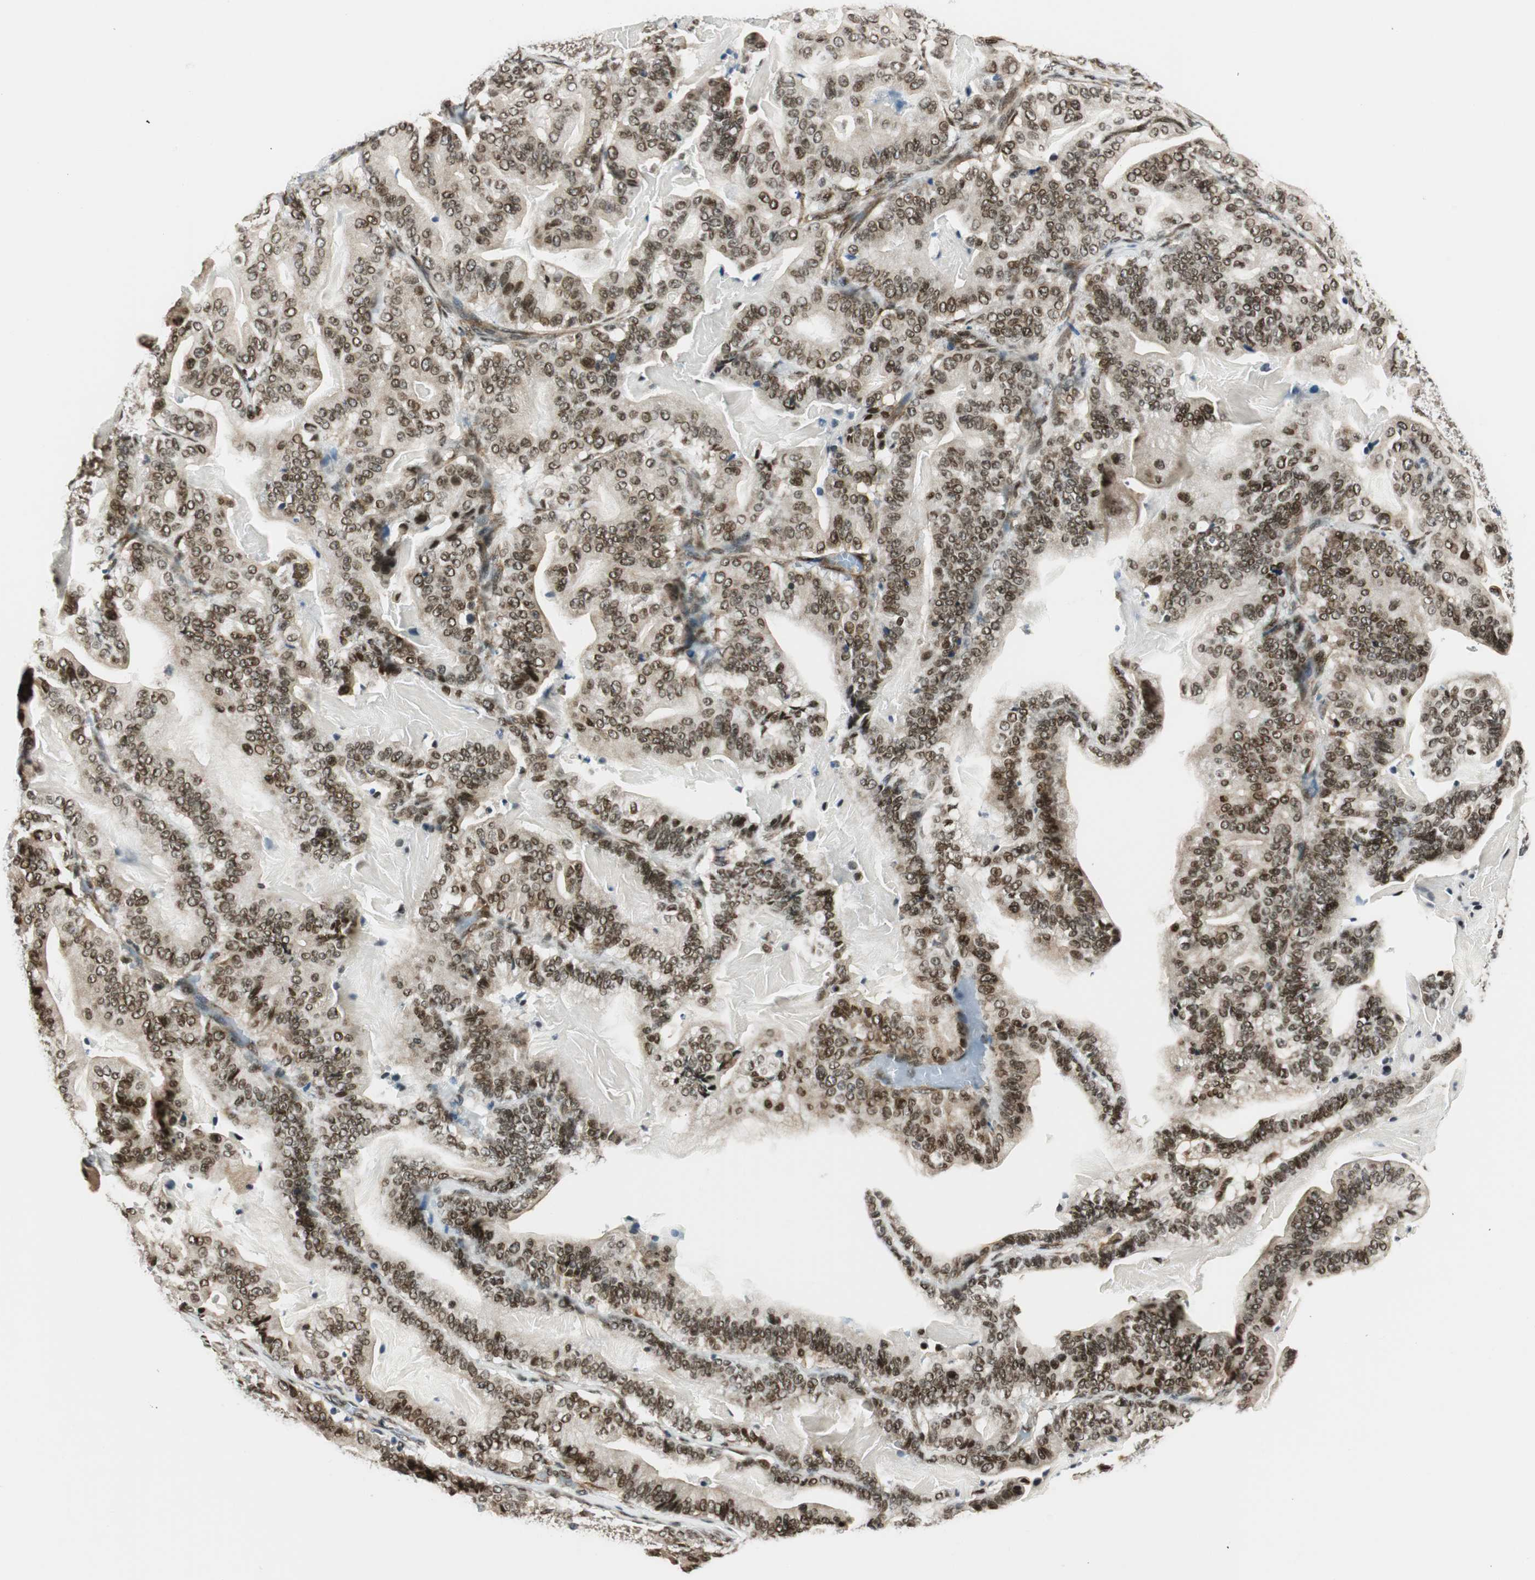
{"staining": {"intensity": "moderate", "quantity": ">75%", "location": "nuclear"}, "tissue": "pancreatic cancer", "cell_type": "Tumor cells", "image_type": "cancer", "snomed": [{"axis": "morphology", "description": "Adenocarcinoma, NOS"}, {"axis": "topography", "description": "Pancreas"}], "caption": "Immunohistochemistry (IHC) staining of pancreatic cancer, which reveals medium levels of moderate nuclear staining in about >75% of tumor cells indicating moderate nuclear protein positivity. The staining was performed using DAB (3,3'-diaminobenzidine) (brown) for protein detection and nuclei were counterstained in hematoxylin (blue).", "gene": "RING1", "patient": {"sex": "male", "age": 63}}